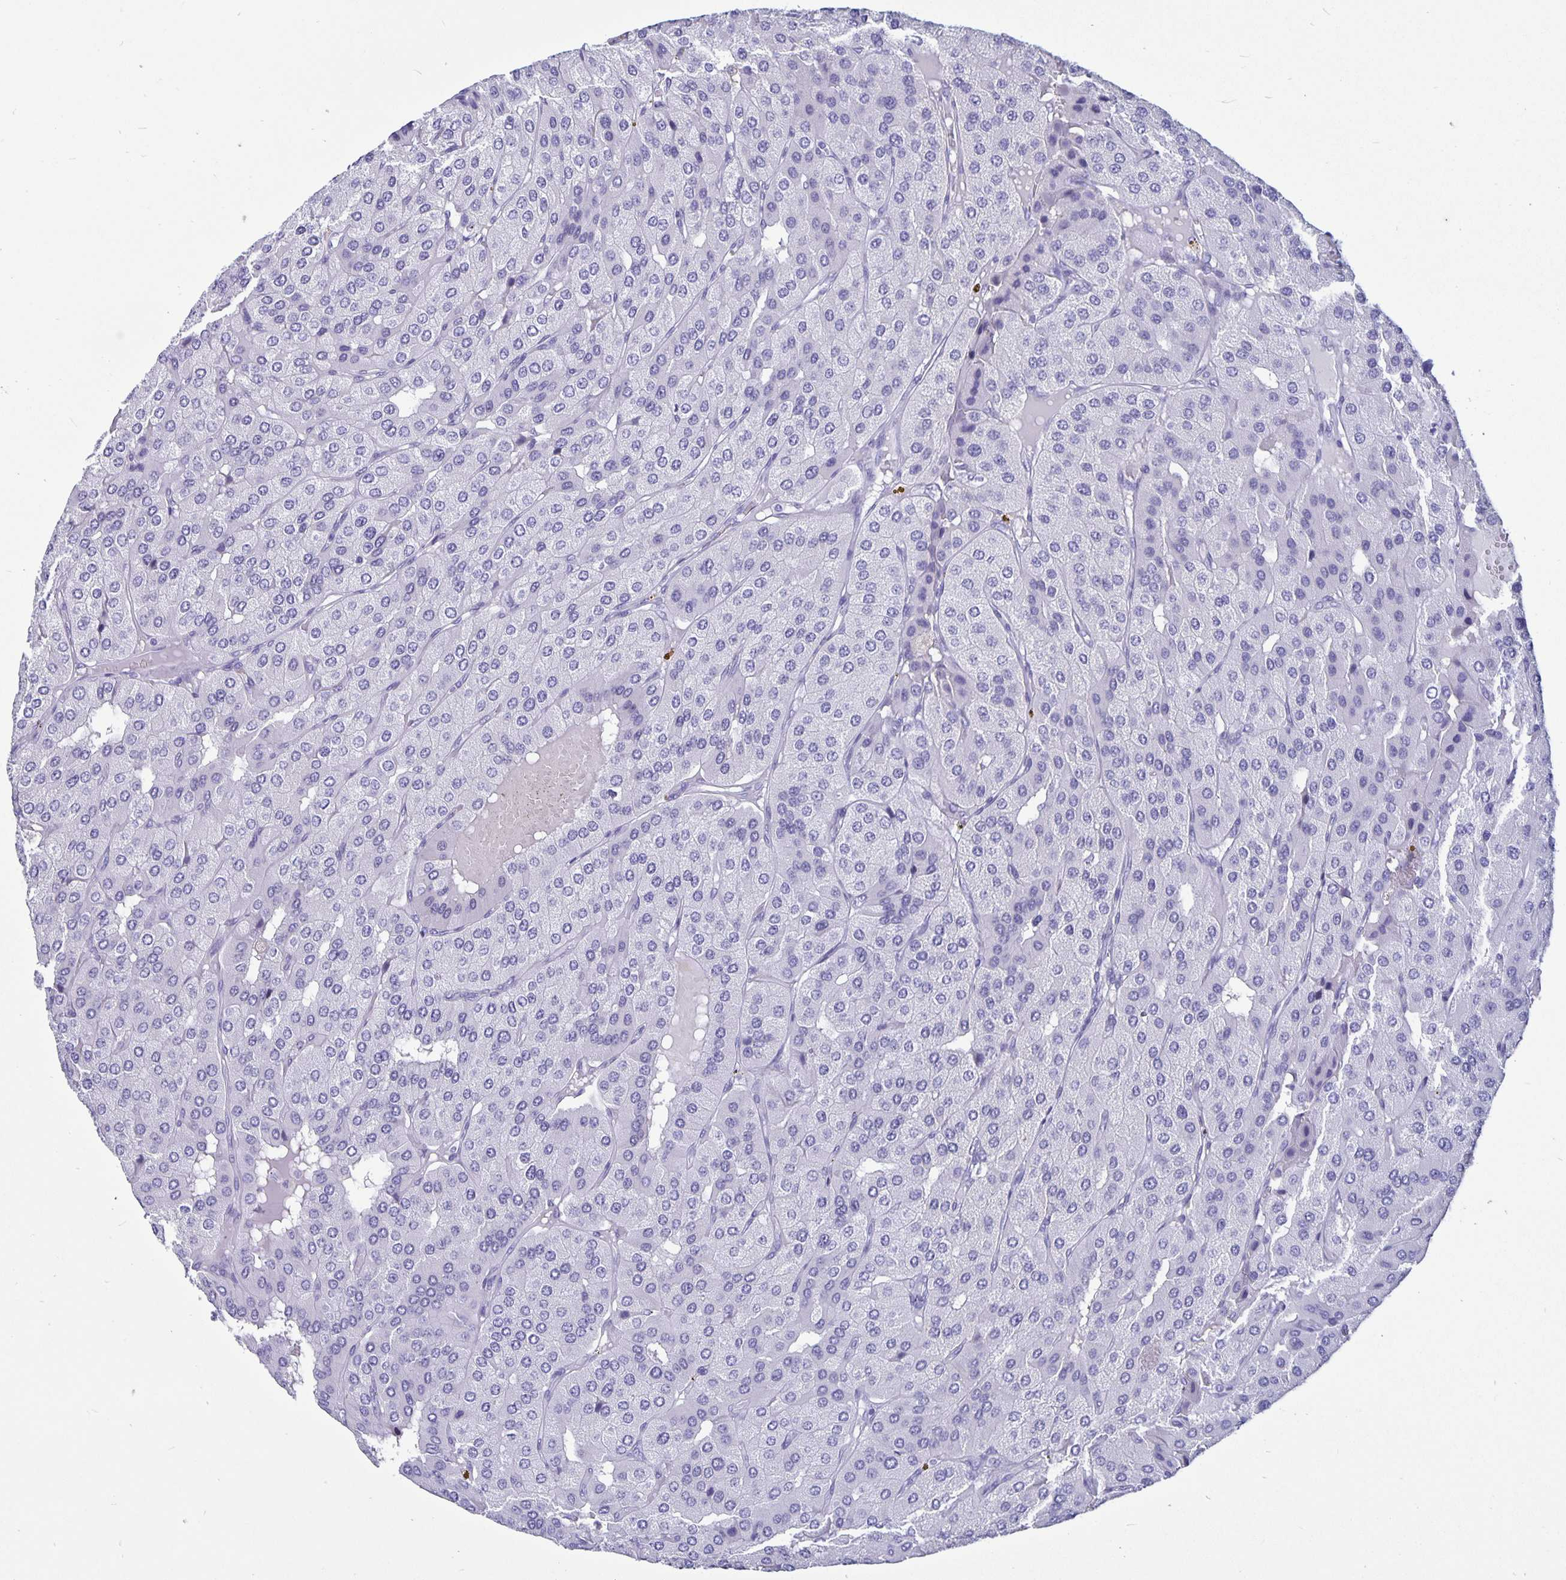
{"staining": {"intensity": "negative", "quantity": "none", "location": "none"}, "tissue": "parathyroid gland", "cell_type": "Glandular cells", "image_type": "normal", "snomed": [{"axis": "morphology", "description": "Normal tissue, NOS"}, {"axis": "morphology", "description": "Adenoma, NOS"}, {"axis": "topography", "description": "Parathyroid gland"}], "caption": "Parathyroid gland stained for a protein using immunohistochemistry (IHC) demonstrates no staining glandular cells.", "gene": "BPIFA3", "patient": {"sex": "female", "age": 86}}